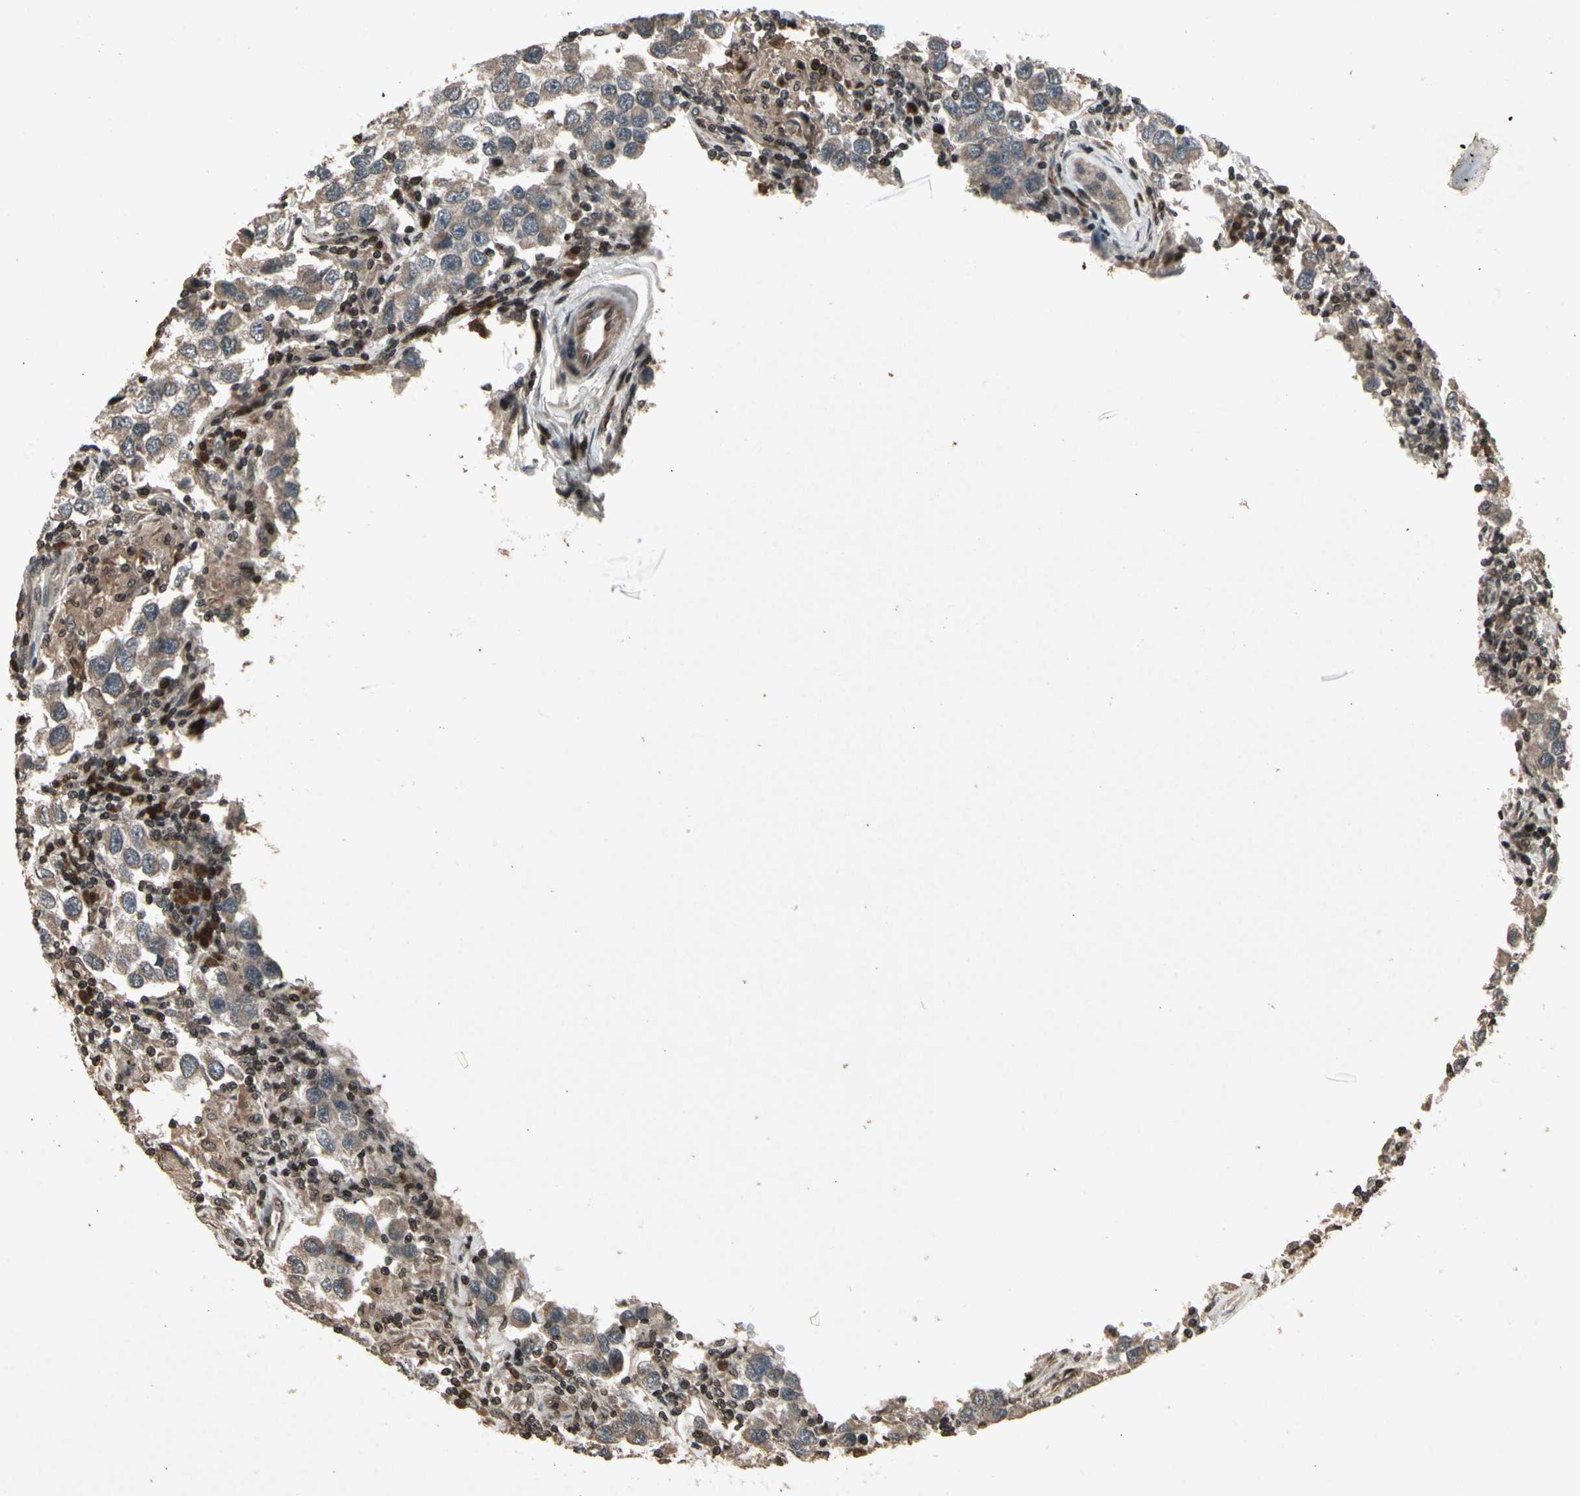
{"staining": {"intensity": "moderate", "quantity": ">75%", "location": "cytoplasmic/membranous"}, "tissue": "testis cancer", "cell_type": "Tumor cells", "image_type": "cancer", "snomed": [{"axis": "morphology", "description": "Carcinoma, Embryonal, NOS"}, {"axis": "topography", "description": "Testis"}], "caption": "A medium amount of moderate cytoplasmic/membranous expression is seen in about >75% of tumor cells in testis cancer (embryonal carcinoma) tissue.", "gene": "GLRX", "patient": {"sex": "male", "age": 21}}